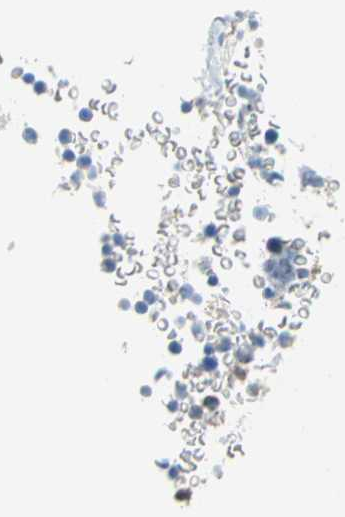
{"staining": {"intensity": "moderate", "quantity": "<25%", "location": "cytoplasmic/membranous"}, "tissue": "bone marrow", "cell_type": "Hematopoietic cells", "image_type": "normal", "snomed": [{"axis": "morphology", "description": "Normal tissue, NOS"}, {"axis": "topography", "description": "Bone marrow"}], "caption": "DAB (3,3'-diaminobenzidine) immunohistochemical staining of normal human bone marrow demonstrates moderate cytoplasmic/membranous protein positivity in approximately <25% of hematopoietic cells. (DAB IHC with brightfield microscopy, high magnification).", "gene": "STXBP1", "patient": {"sex": "male"}}